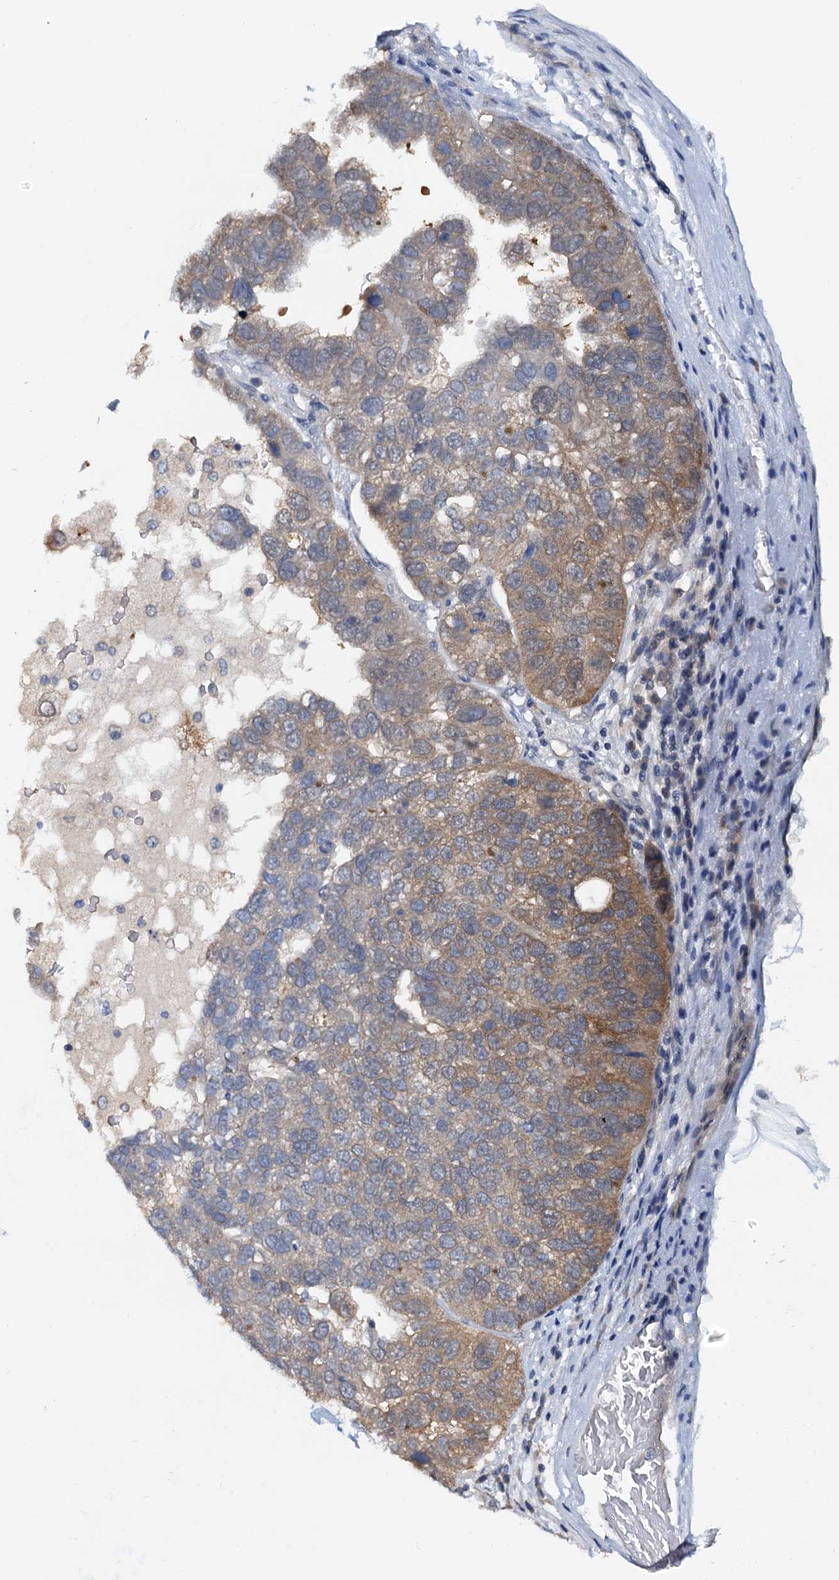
{"staining": {"intensity": "moderate", "quantity": "25%-75%", "location": "cytoplasmic/membranous"}, "tissue": "pancreatic cancer", "cell_type": "Tumor cells", "image_type": "cancer", "snomed": [{"axis": "morphology", "description": "Adenocarcinoma, NOS"}, {"axis": "topography", "description": "Pancreas"}], "caption": "A brown stain labels moderate cytoplasmic/membranous staining of a protein in human pancreatic adenocarcinoma tumor cells. The staining was performed using DAB, with brown indicating positive protein expression. Nuclei are stained blue with hematoxylin.", "gene": "PTGES3", "patient": {"sex": "female", "age": 61}}